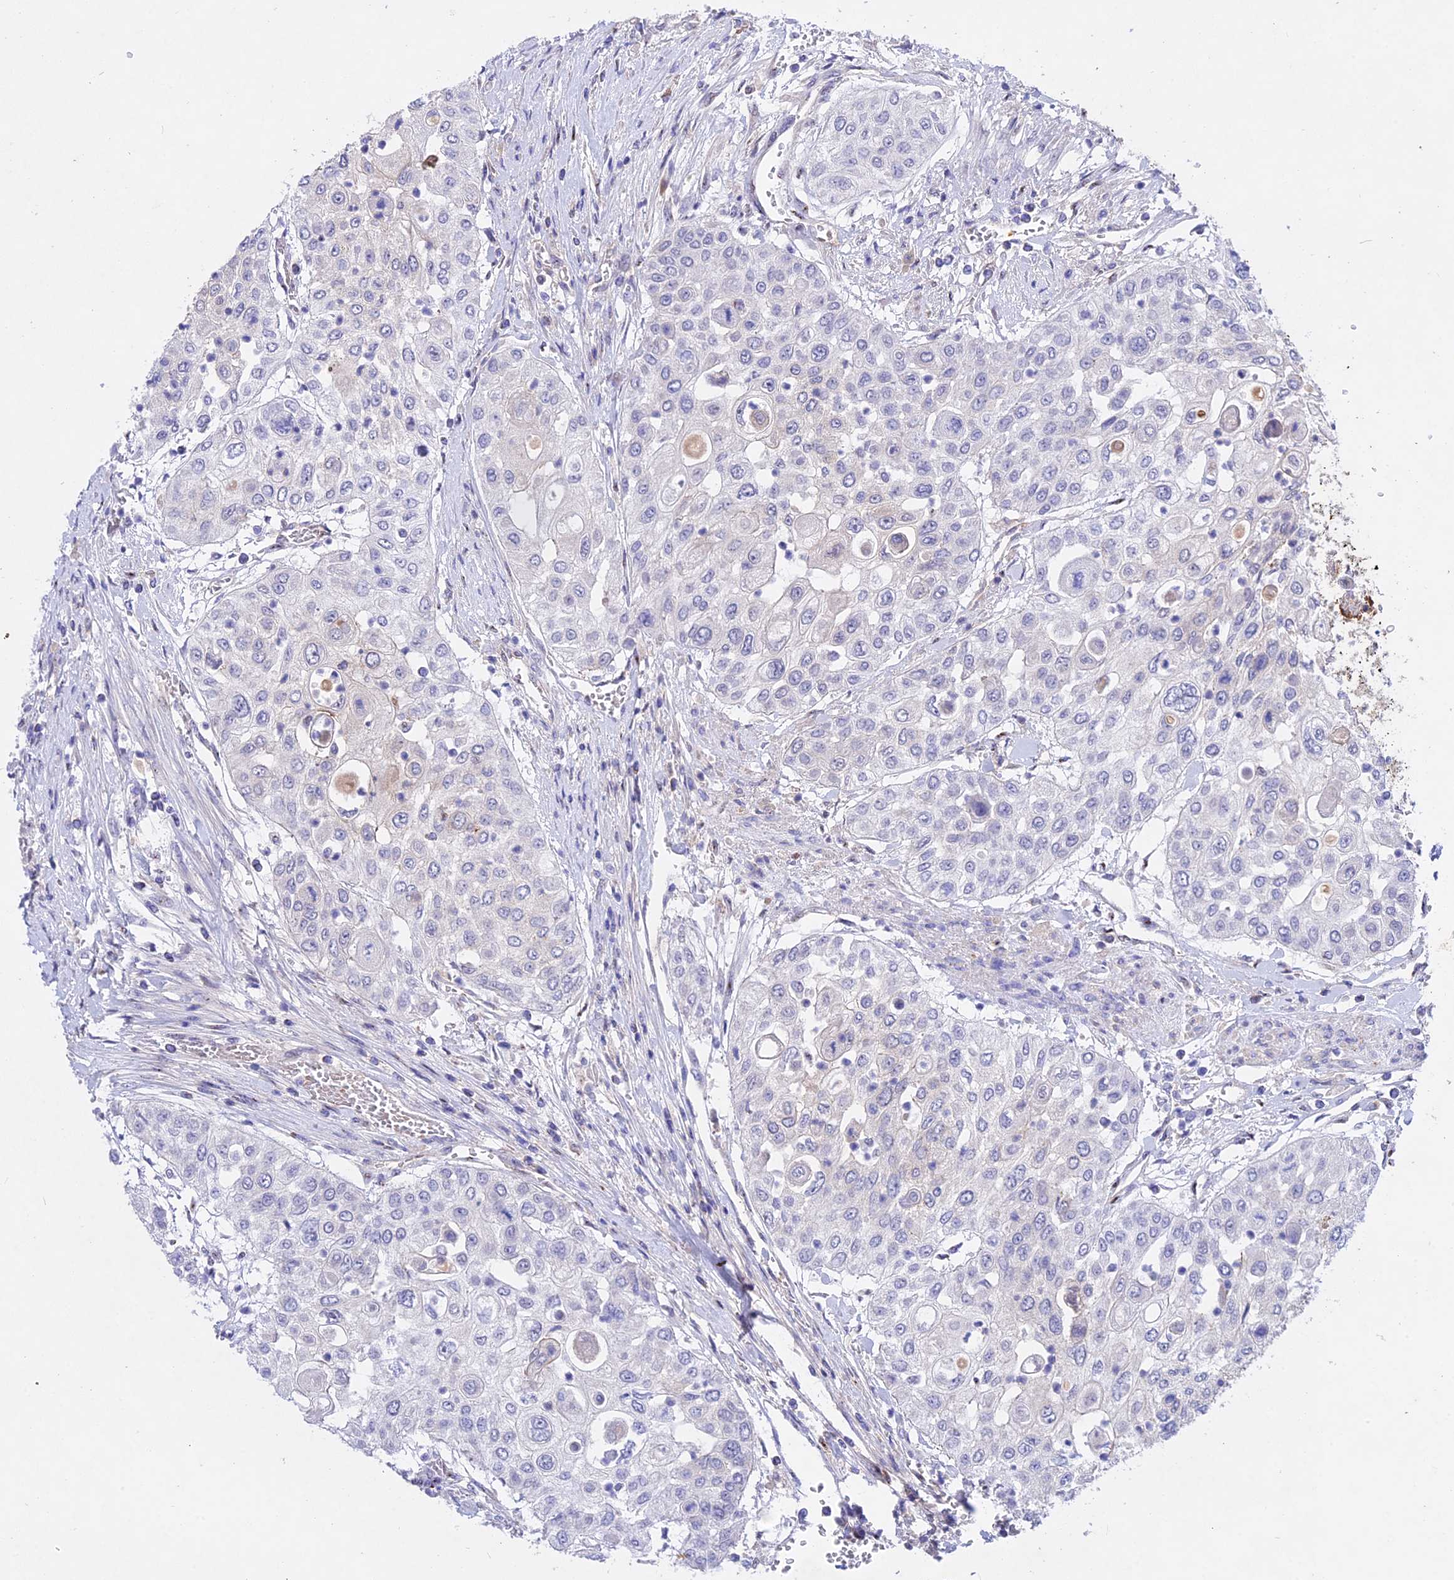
{"staining": {"intensity": "negative", "quantity": "none", "location": "none"}, "tissue": "urothelial cancer", "cell_type": "Tumor cells", "image_type": "cancer", "snomed": [{"axis": "morphology", "description": "Urothelial carcinoma, High grade"}, {"axis": "topography", "description": "Urinary bladder"}], "caption": "Tumor cells show no significant staining in high-grade urothelial carcinoma.", "gene": "GK5", "patient": {"sex": "female", "age": 79}}